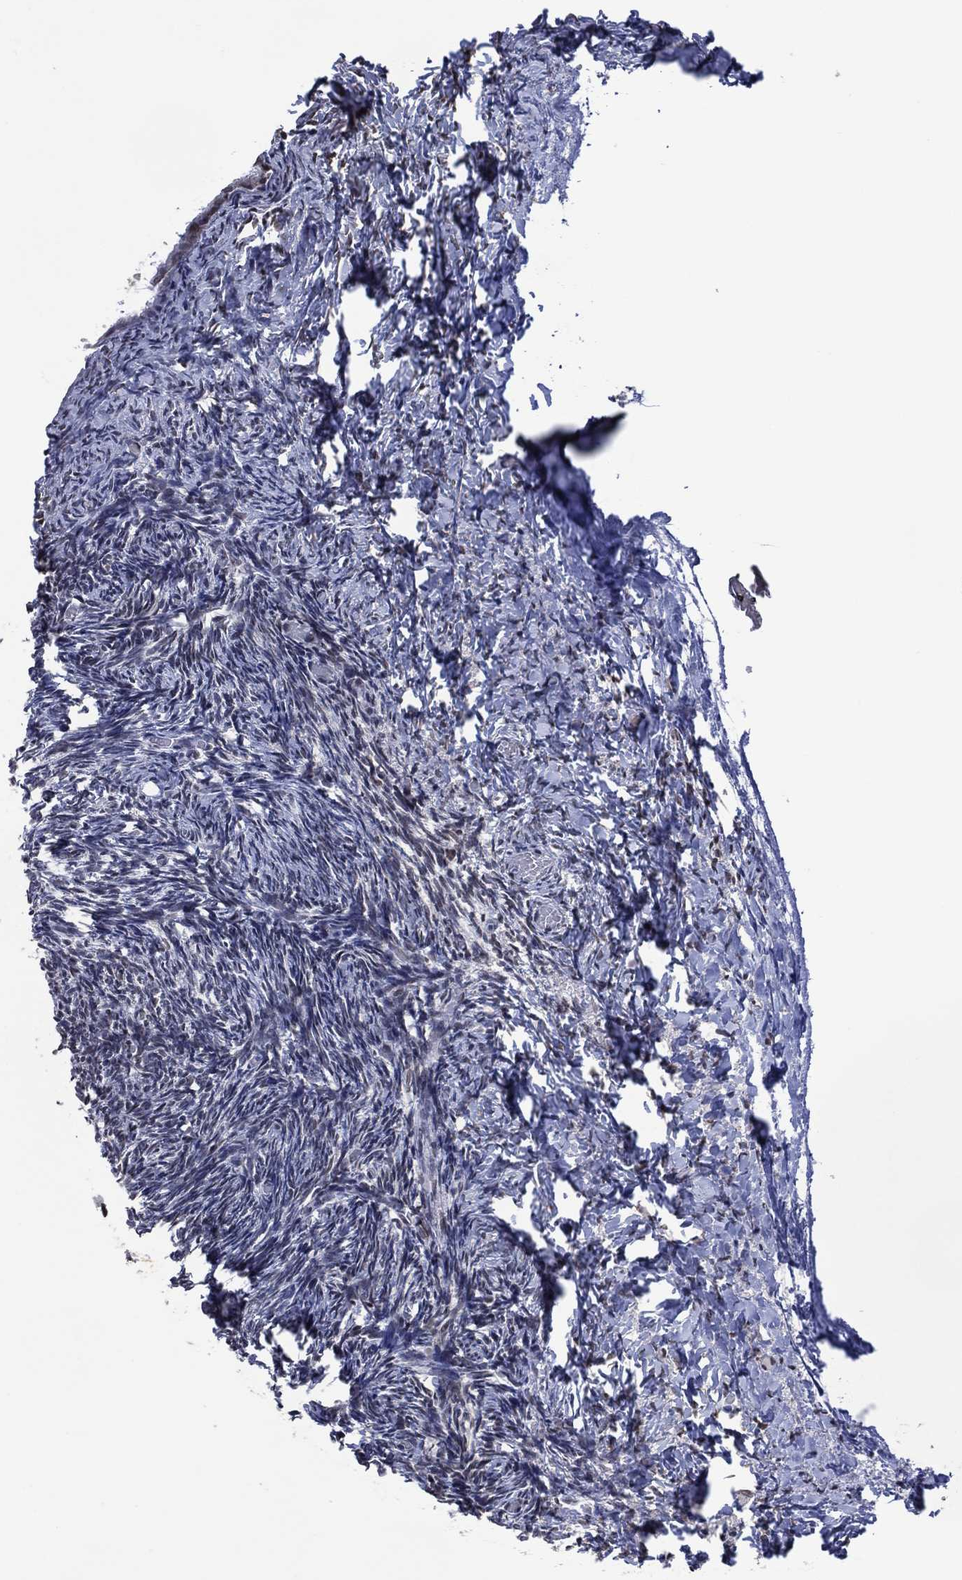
{"staining": {"intensity": "negative", "quantity": "none", "location": "none"}, "tissue": "ovary", "cell_type": "Follicle cells", "image_type": "normal", "snomed": [{"axis": "morphology", "description": "Normal tissue, NOS"}, {"axis": "topography", "description": "Ovary"}], "caption": "IHC histopathology image of normal ovary: ovary stained with DAB exhibits no significant protein positivity in follicle cells.", "gene": "EHMT1", "patient": {"sex": "female", "age": 39}}